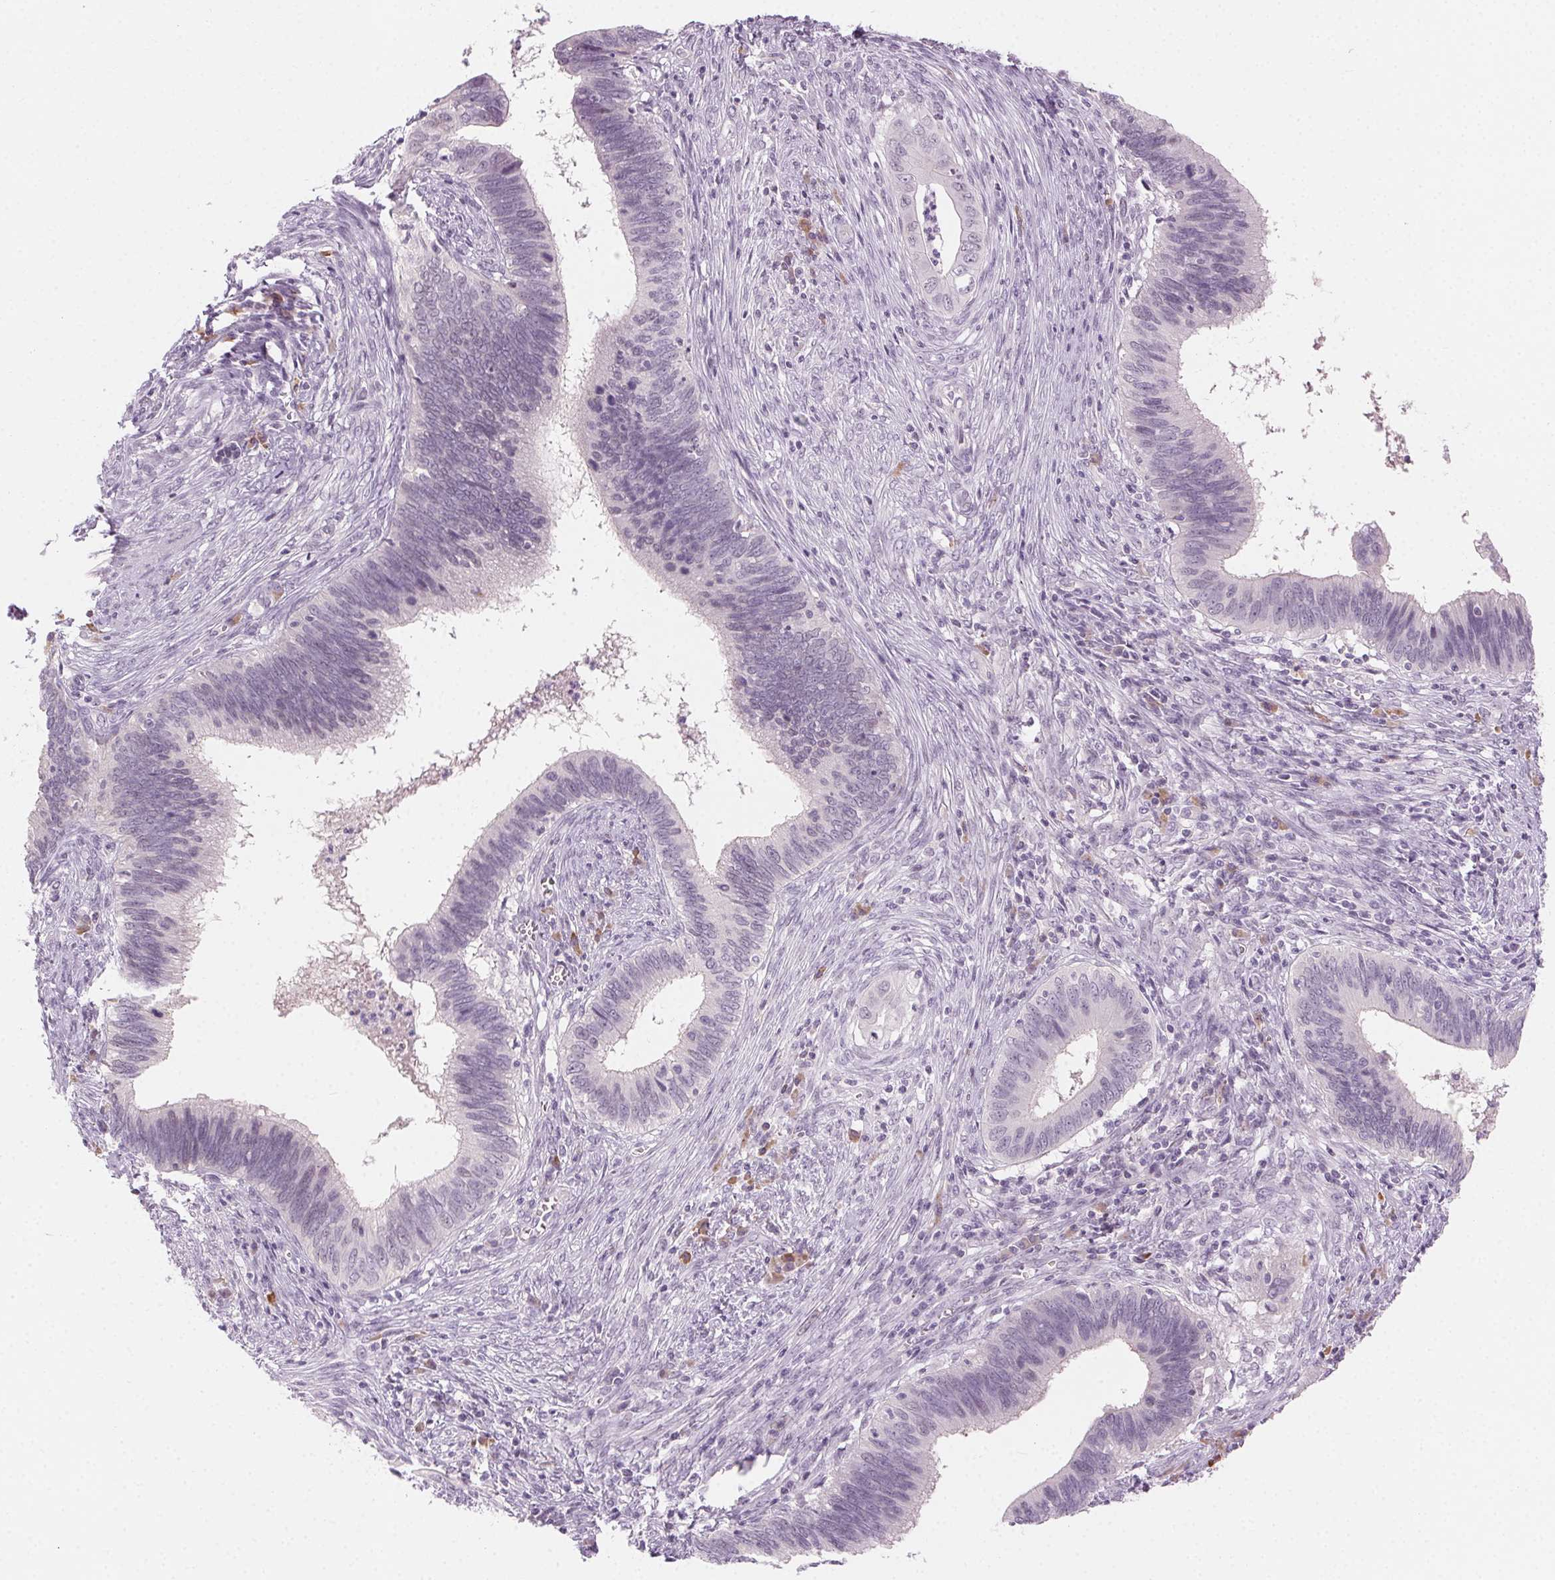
{"staining": {"intensity": "negative", "quantity": "none", "location": "none"}, "tissue": "cervical cancer", "cell_type": "Tumor cells", "image_type": "cancer", "snomed": [{"axis": "morphology", "description": "Adenocarcinoma, NOS"}, {"axis": "topography", "description": "Cervix"}], "caption": "There is no significant positivity in tumor cells of cervical cancer (adenocarcinoma).", "gene": "HSF5", "patient": {"sex": "female", "age": 42}}